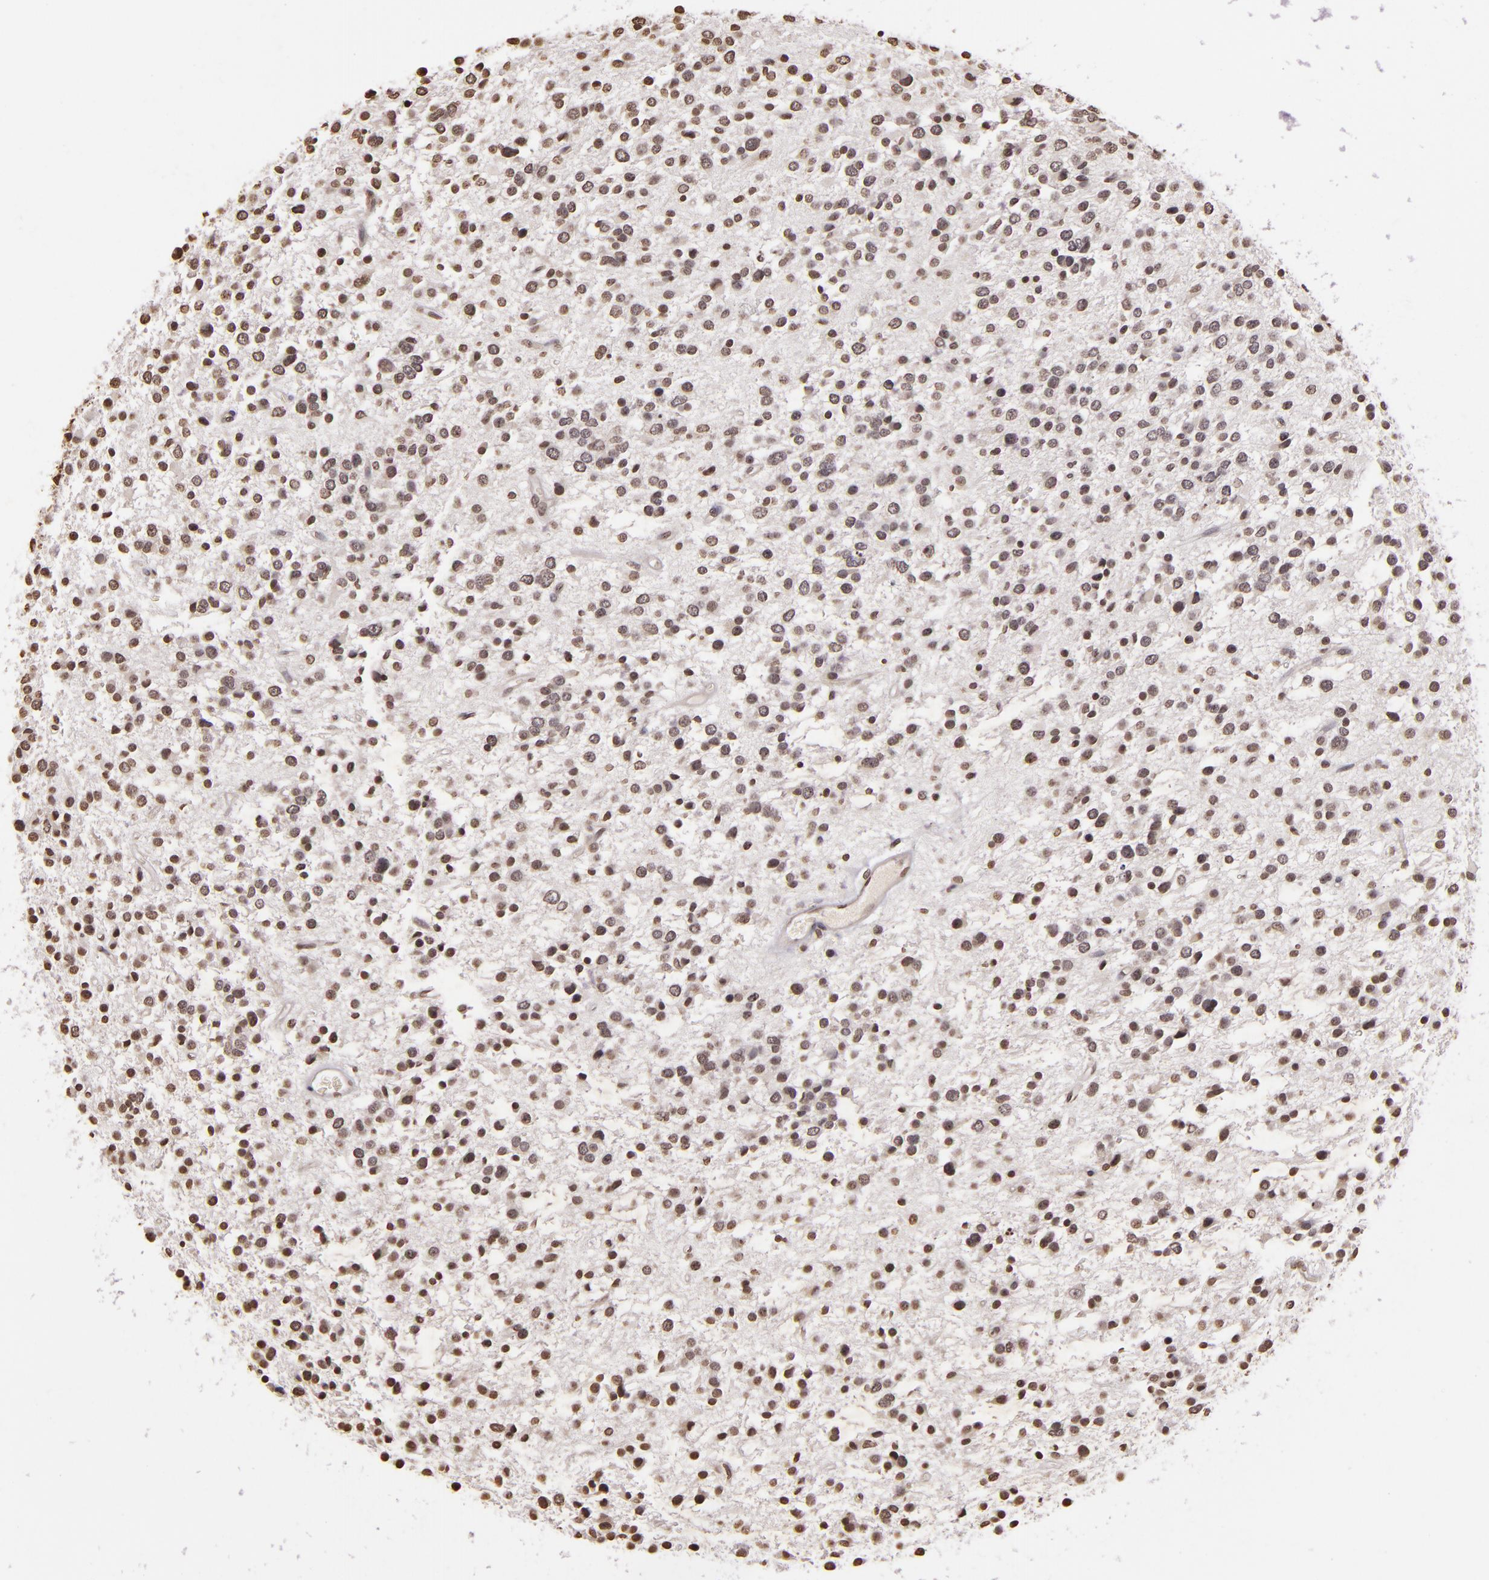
{"staining": {"intensity": "weak", "quantity": "<25%", "location": "nuclear"}, "tissue": "glioma", "cell_type": "Tumor cells", "image_type": "cancer", "snomed": [{"axis": "morphology", "description": "Glioma, malignant, Low grade"}, {"axis": "topography", "description": "Brain"}], "caption": "IHC image of neoplastic tissue: malignant low-grade glioma stained with DAB displays no significant protein expression in tumor cells.", "gene": "THRB", "patient": {"sex": "female", "age": 36}}